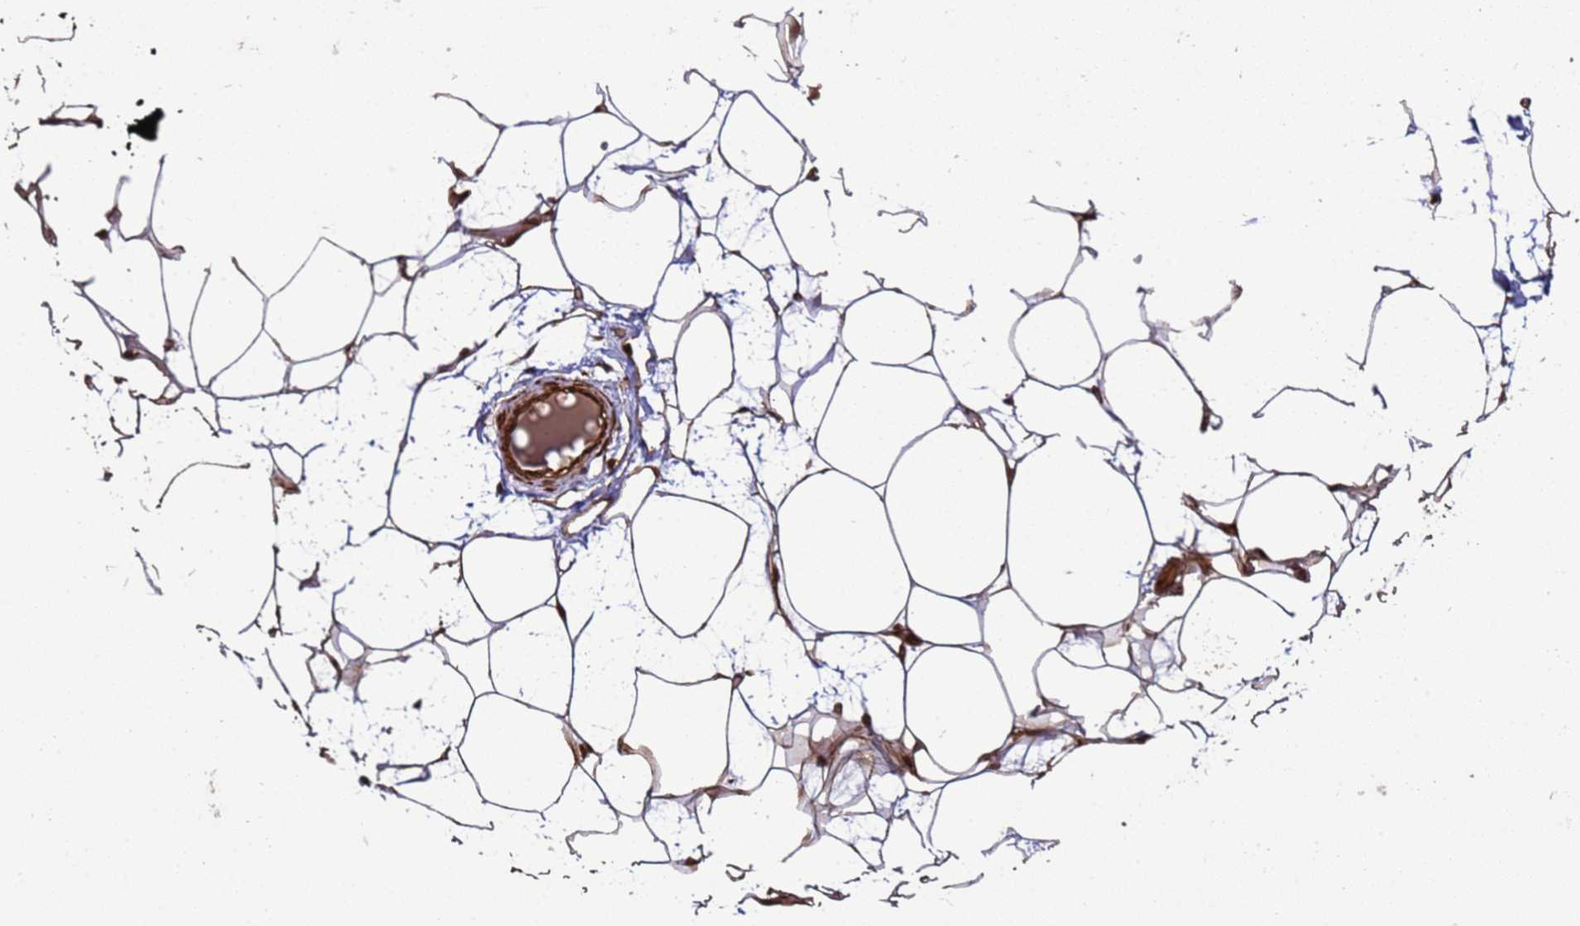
{"staining": {"intensity": "moderate", "quantity": ">75%", "location": "cytoplasmic/membranous"}, "tissue": "adipose tissue", "cell_type": "Adipocytes", "image_type": "normal", "snomed": [{"axis": "morphology", "description": "Normal tissue, NOS"}, {"axis": "topography", "description": "Breast"}], "caption": "Immunohistochemical staining of benign human adipose tissue exhibits >75% levels of moderate cytoplasmic/membranous protein staining in about >75% of adipocytes. (brown staining indicates protein expression, while blue staining denotes nuclei).", "gene": "CNOT1", "patient": {"sex": "female", "age": 23}}